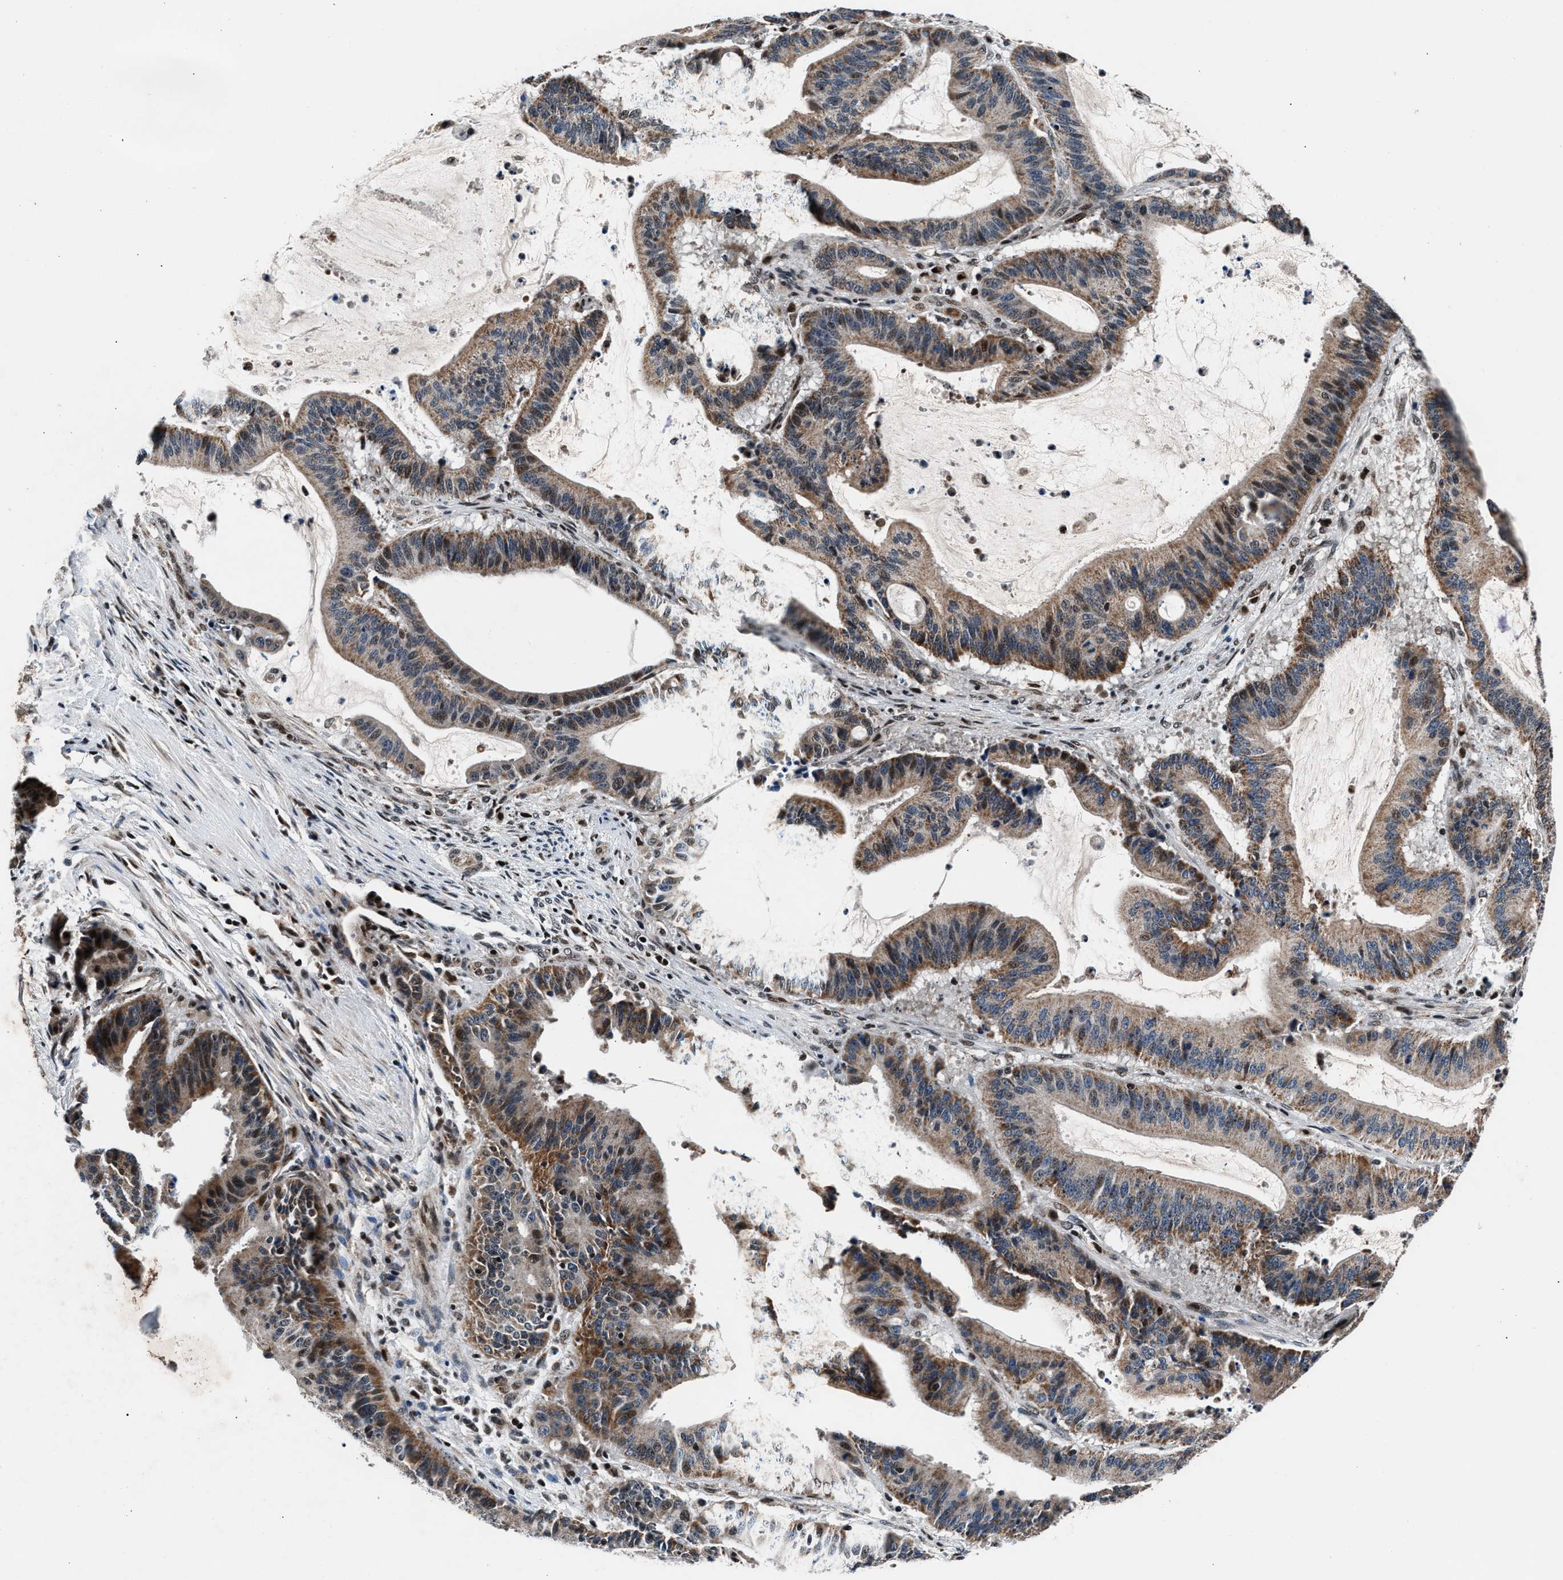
{"staining": {"intensity": "moderate", "quantity": ">75%", "location": "cytoplasmic/membranous"}, "tissue": "liver cancer", "cell_type": "Tumor cells", "image_type": "cancer", "snomed": [{"axis": "morphology", "description": "Normal tissue, NOS"}, {"axis": "morphology", "description": "Cholangiocarcinoma"}, {"axis": "topography", "description": "Liver"}, {"axis": "topography", "description": "Peripheral nerve tissue"}], "caption": "Human liver cancer (cholangiocarcinoma) stained with a brown dye demonstrates moderate cytoplasmic/membranous positive expression in approximately >75% of tumor cells.", "gene": "PRRC2B", "patient": {"sex": "female", "age": 73}}